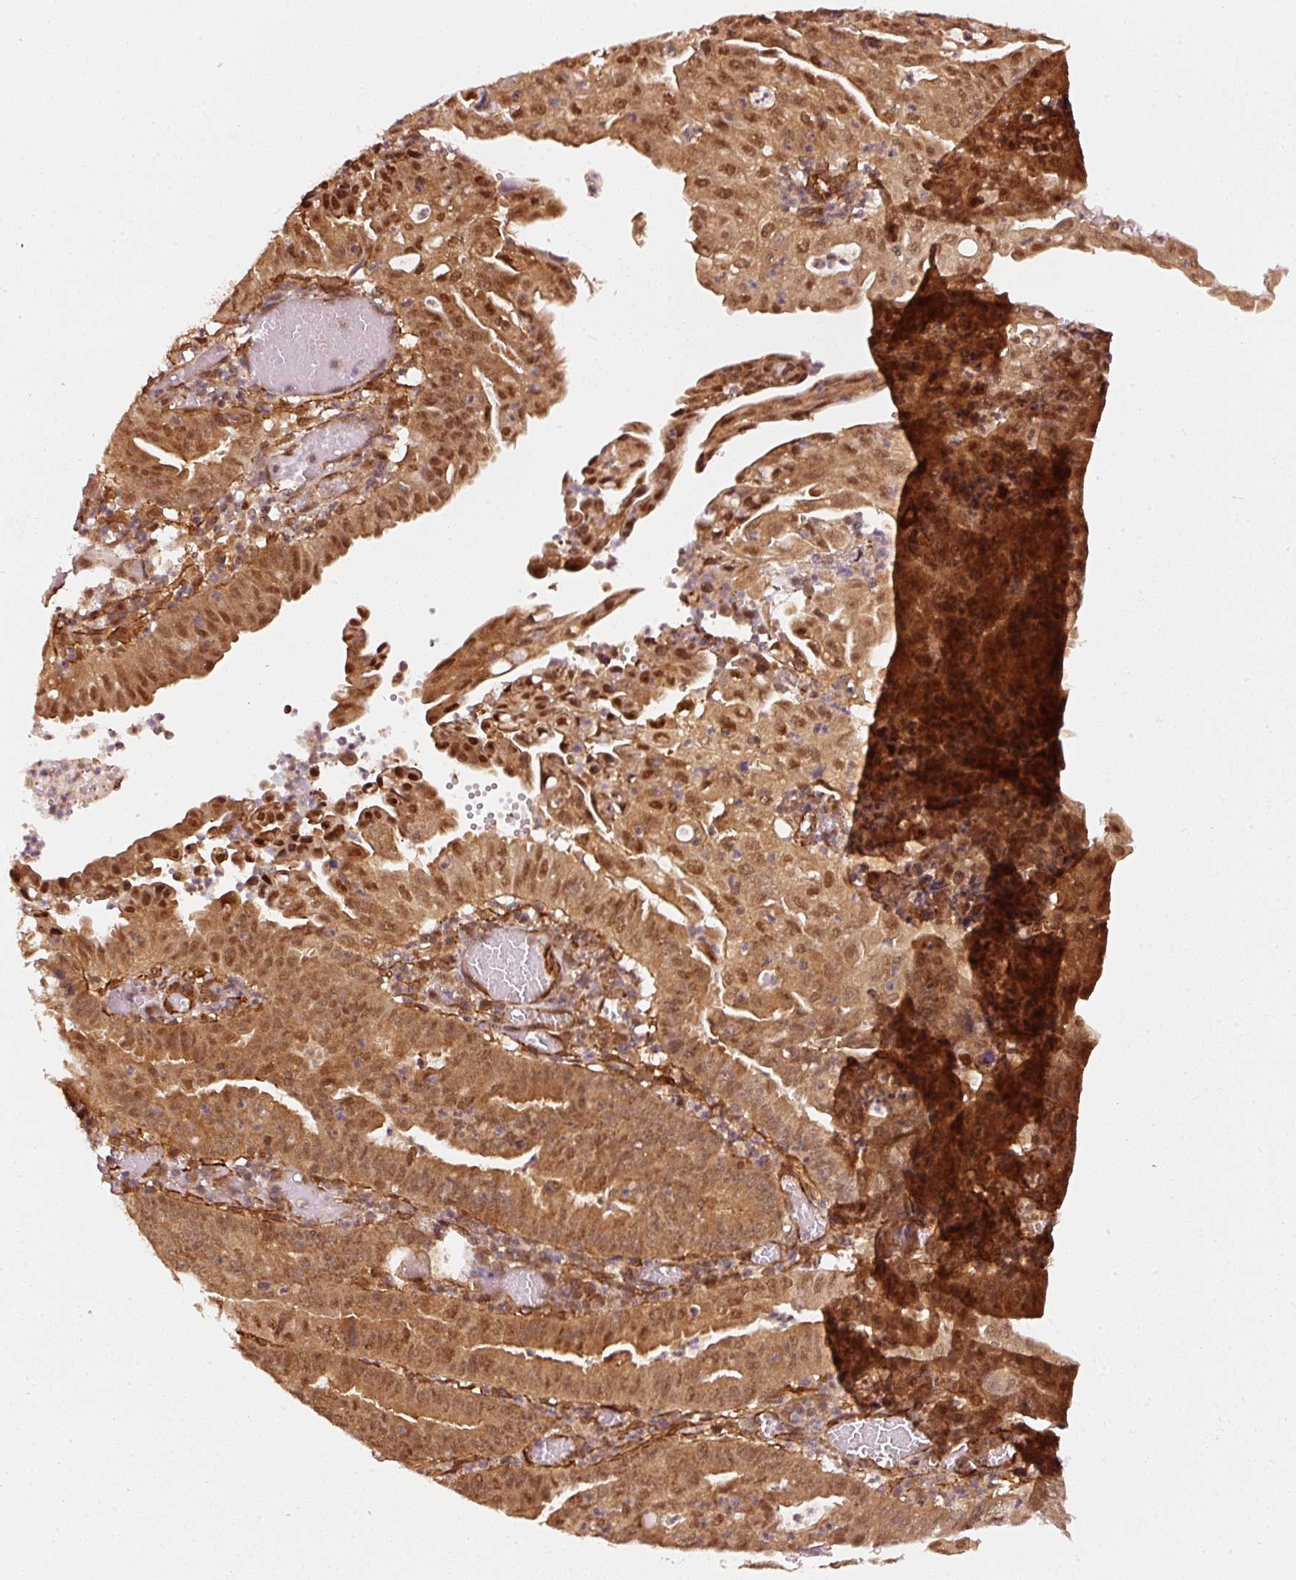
{"staining": {"intensity": "moderate", "quantity": ">75%", "location": "cytoplasmic/membranous,nuclear"}, "tissue": "endometrial cancer", "cell_type": "Tumor cells", "image_type": "cancer", "snomed": [{"axis": "morphology", "description": "Adenocarcinoma, NOS"}, {"axis": "topography", "description": "Endometrium"}], "caption": "Immunohistochemical staining of endometrial cancer displays medium levels of moderate cytoplasmic/membranous and nuclear protein positivity in approximately >75% of tumor cells.", "gene": "PSMD1", "patient": {"sex": "female", "age": 60}}